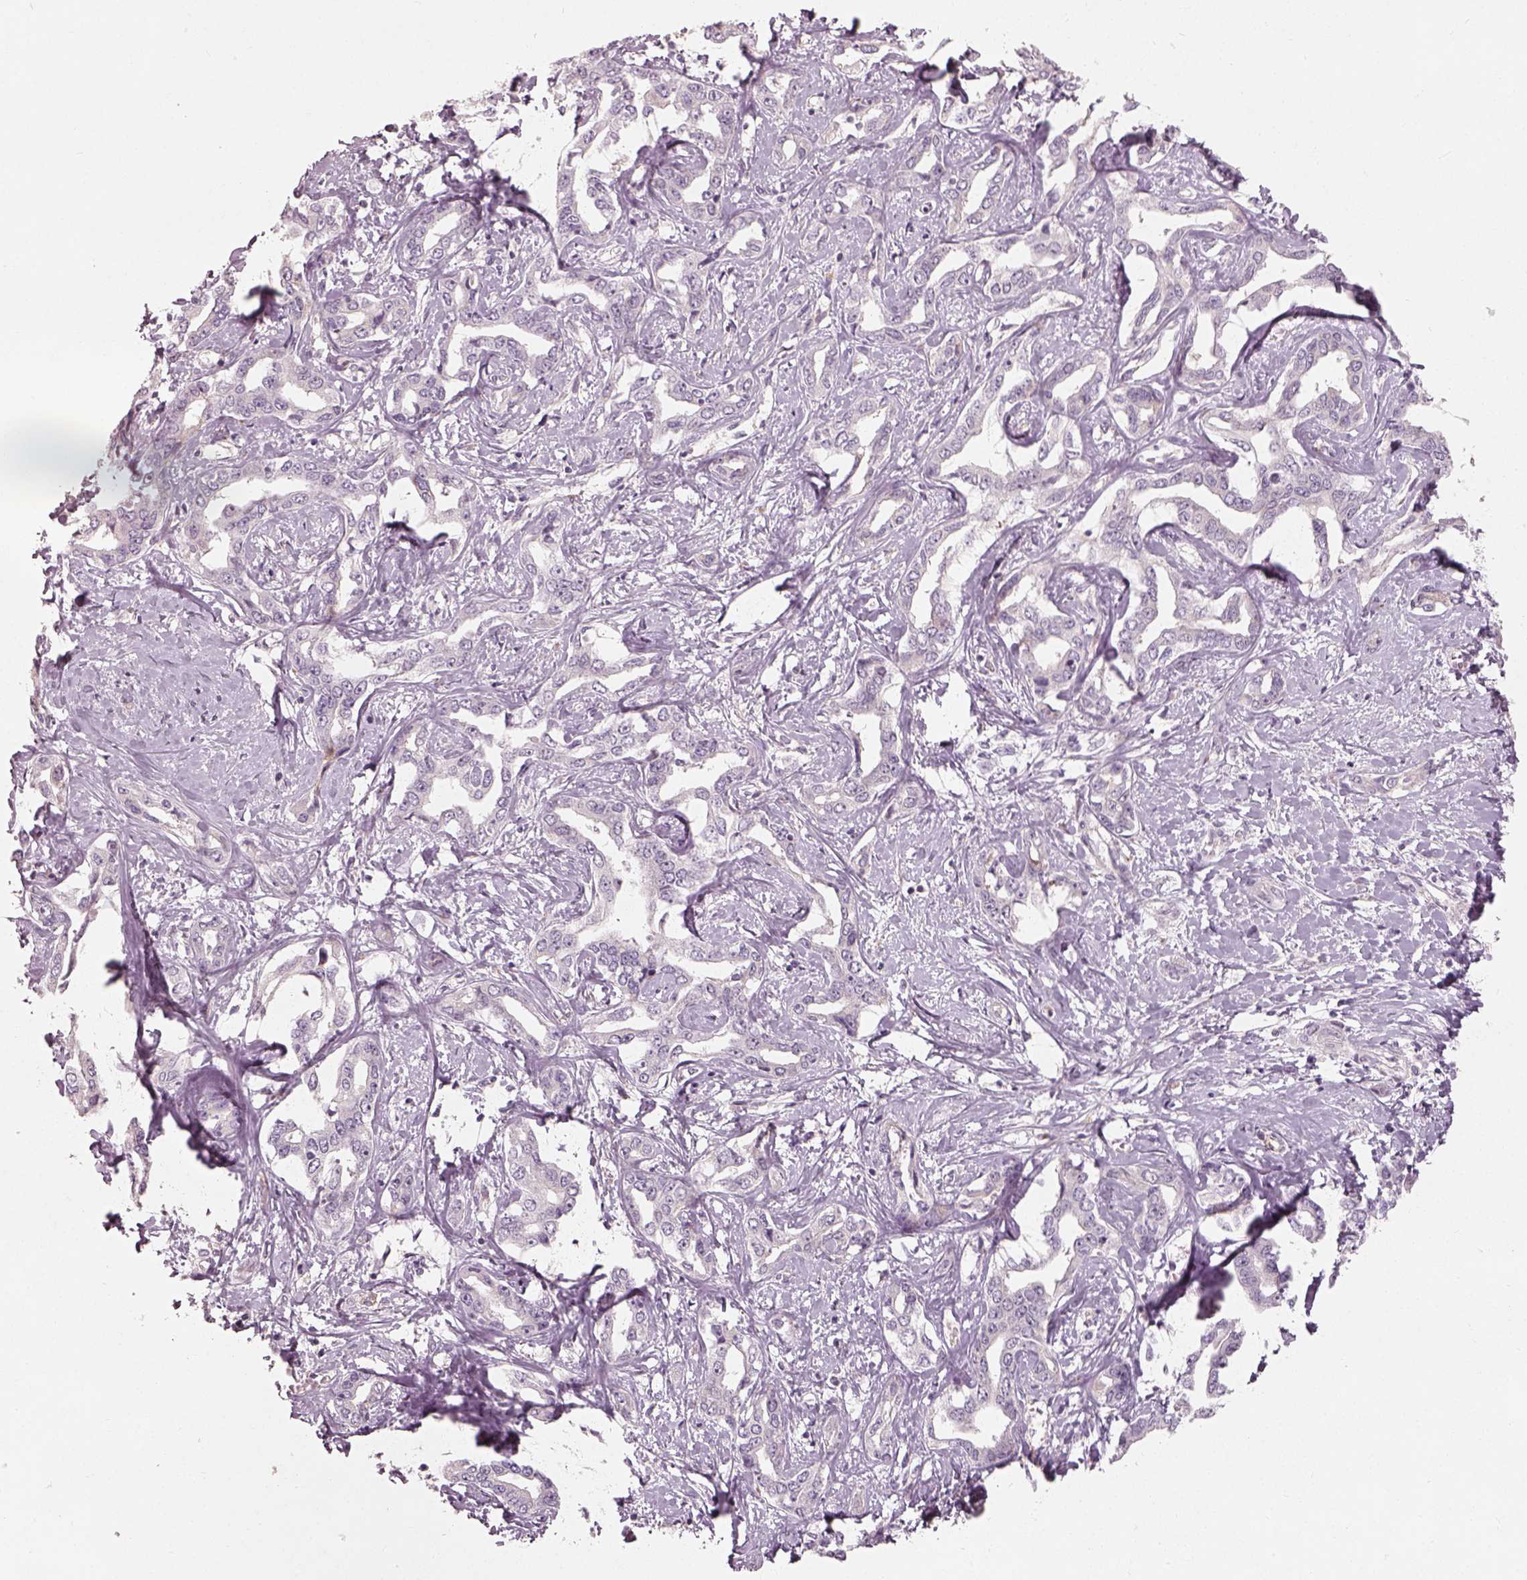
{"staining": {"intensity": "negative", "quantity": "none", "location": "none"}, "tissue": "liver cancer", "cell_type": "Tumor cells", "image_type": "cancer", "snomed": [{"axis": "morphology", "description": "Cholangiocarcinoma"}, {"axis": "topography", "description": "Liver"}], "caption": "Tumor cells are negative for brown protein staining in cholangiocarcinoma (liver).", "gene": "CDS1", "patient": {"sex": "male", "age": 59}}